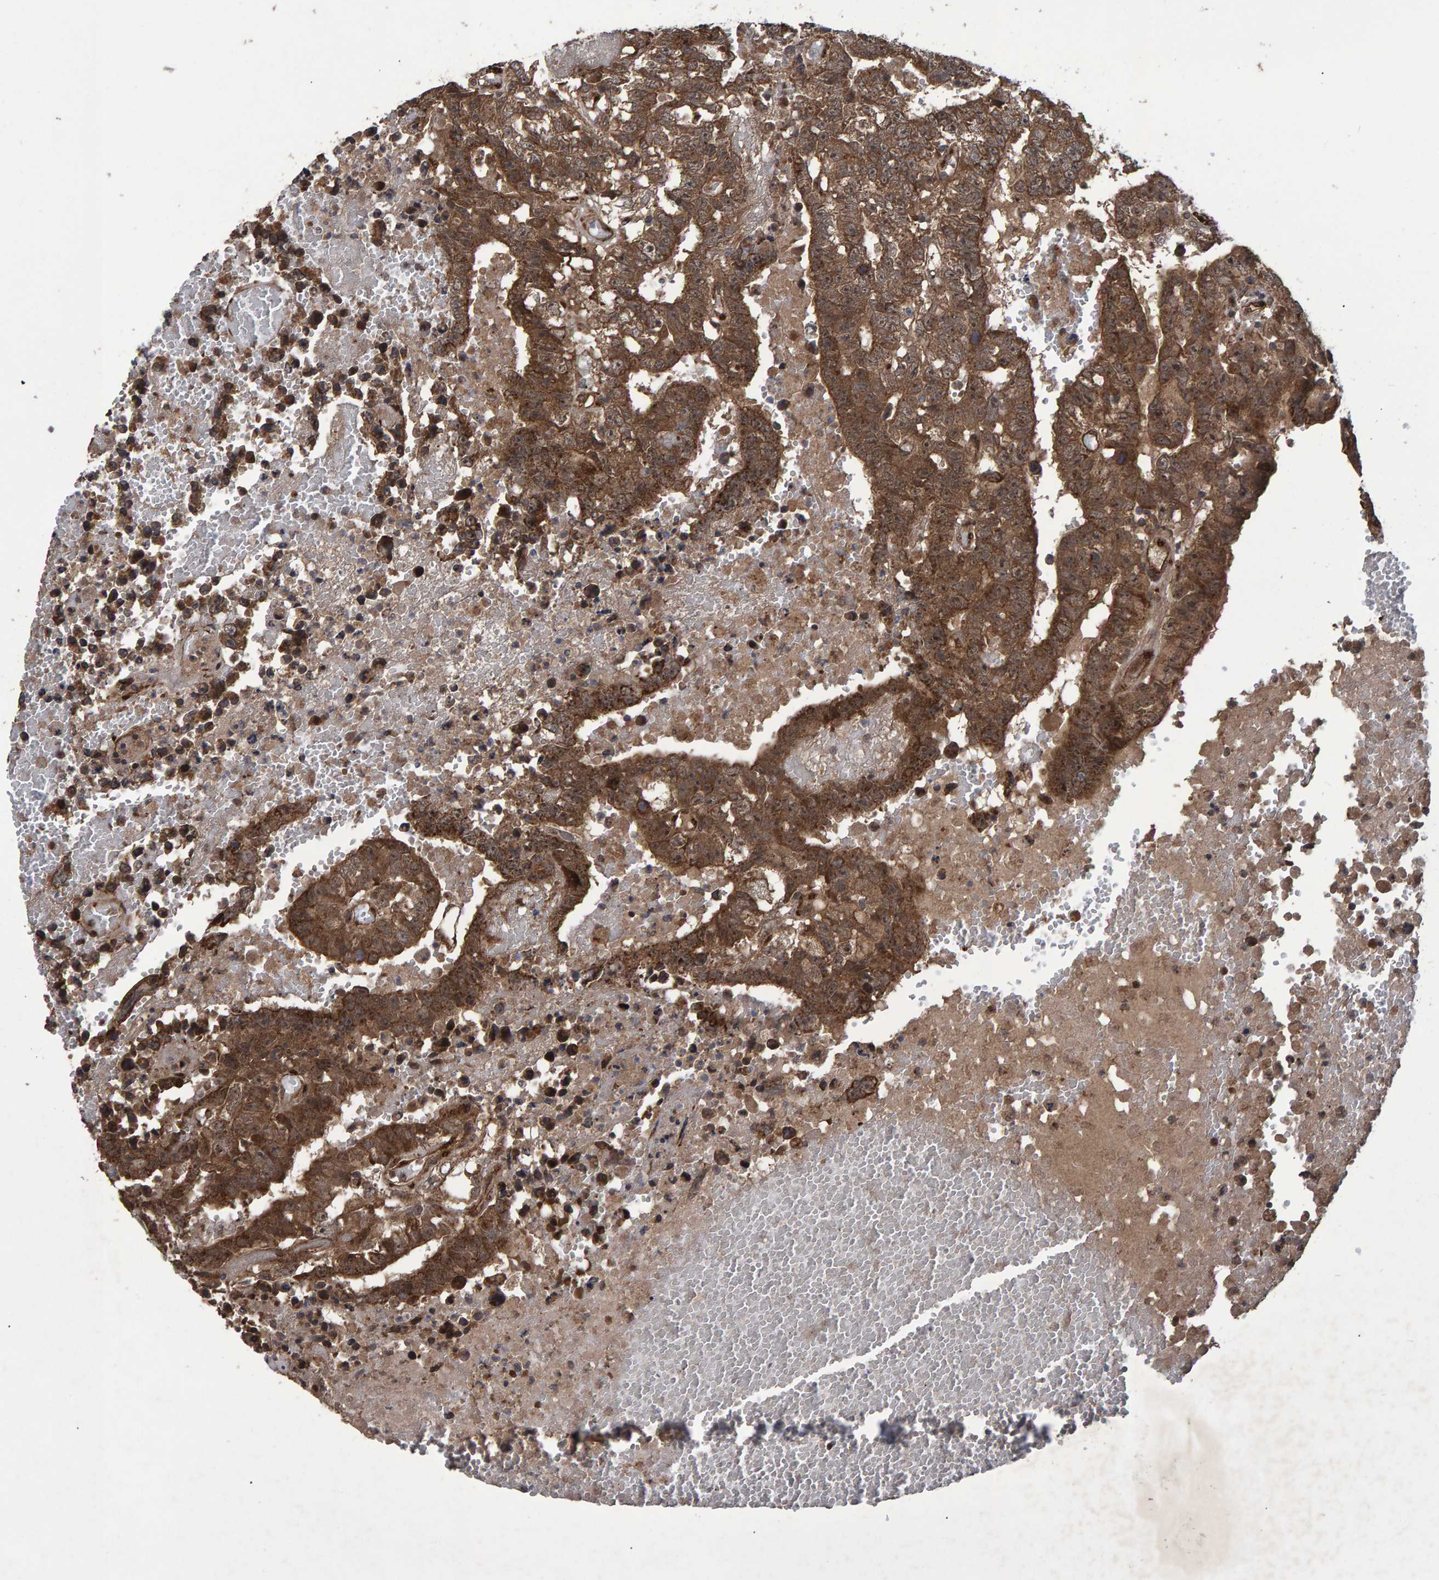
{"staining": {"intensity": "strong", "quantity": ">75%", "location": "cytoplasmic/membranous,nuclear"}, "tissue": "testis cancer", "cell_type": "Tumor cells", "image_type": "cancer", "snomed": [{"axis": "morphology", "description": "Carcinoma, Embryonal, NOS"}, {"axis": "topography", "description": "Testis"}], "caption": "This histopathology image shows testis cancer stained with immunohistochemistry to label a protein in brown. The cytoplasmic/membranous and nuclear of tumor cells show strong positivity for the protein. Nuclei are counter-stained blue.", "gene": "TRIM68", "patient": {"sex": "male", "age": 25}}